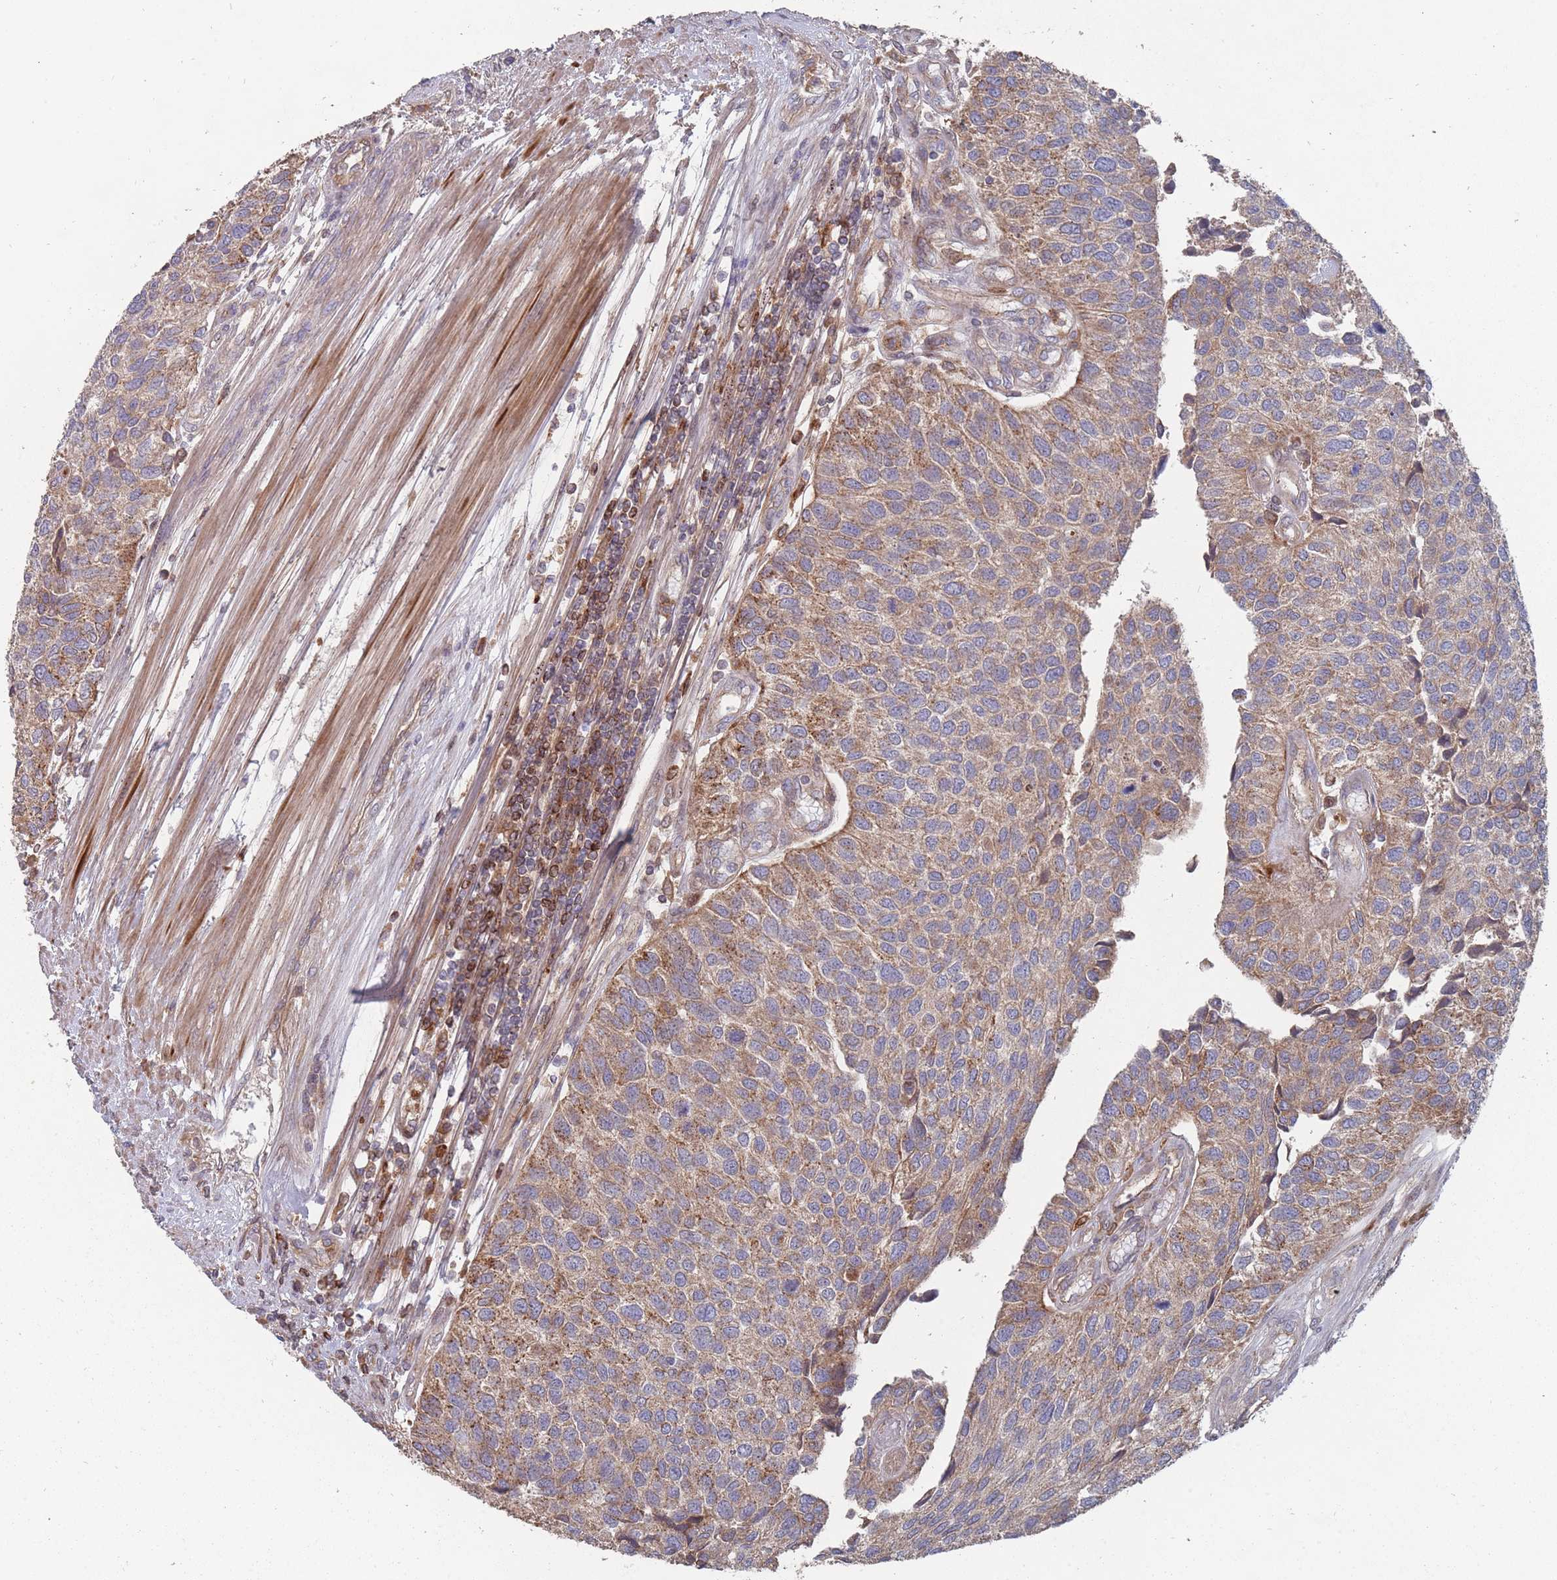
{"staining": {"intensity": "moderate", "quantity": ">75%", "location": "cytoplasmic/membranous"}, "tissue": "urothelial cancer", "cell_type": "Tumor cells", "image_type": "cancer", "snomed": [{"axis": "morphology", "description": "Urothelial carcinoma, NOS"}, {"axis": "topography", "description": "Urinary bladder"}], "caption": "This photomicrograph displays IHC staining of human urothelial cancer, with medium moderate cytoplasmic/membranous expression in approximately >75% of tumor cells.", "gene": "THSD7B", "patient": {"sex": "male", "age": 55}}